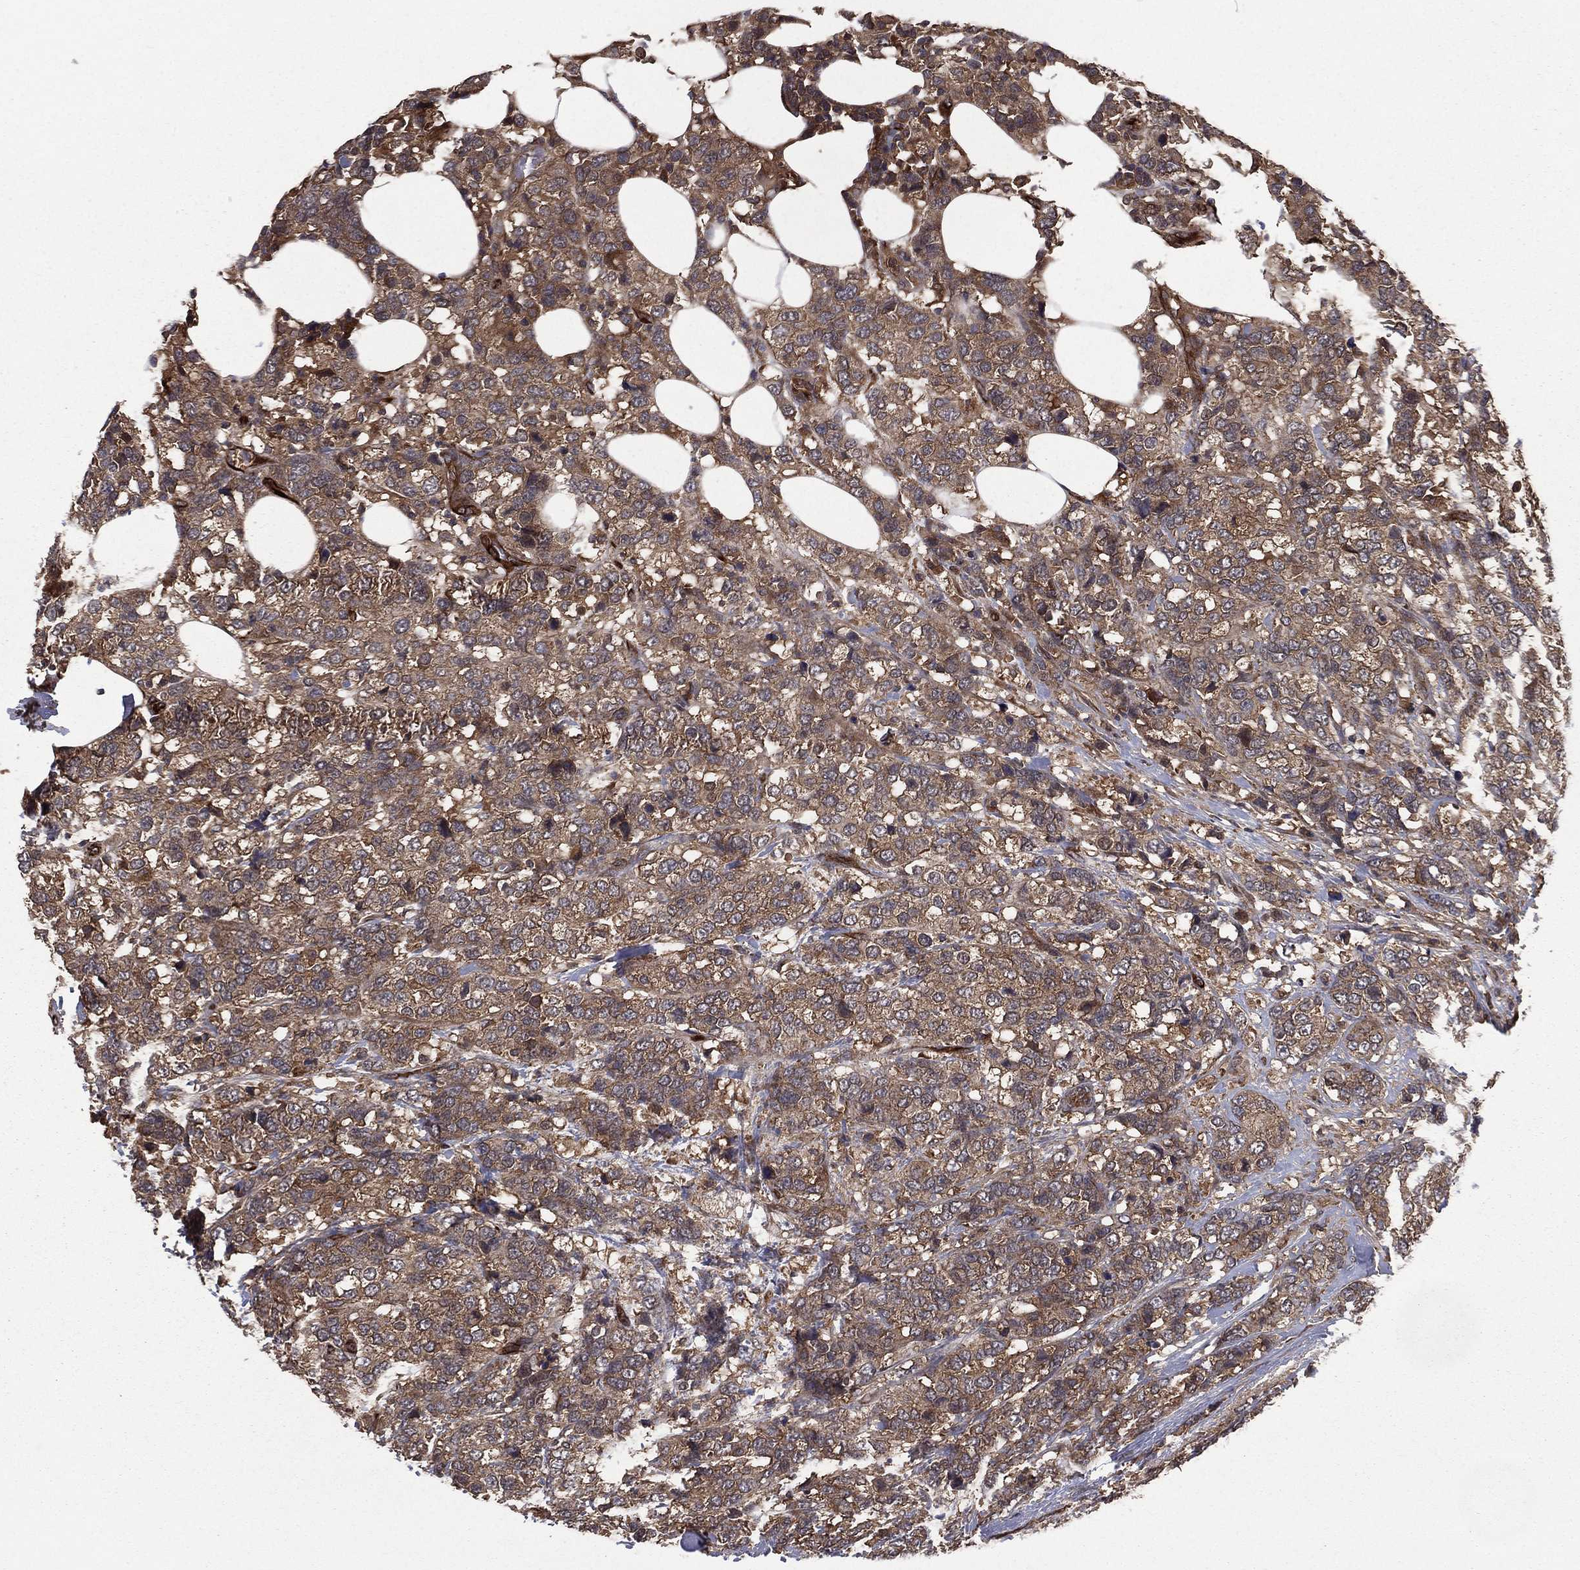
{"staining": {"intensity": "weak", "quantity": ">75%", "location": "cytoplasmic/membranous"}, "tissue": "breast cancer", "cell_type": "Tumor cells", "image_type": "cancer", "snomed": [{"axis": "morphology", "description": "Lobular carcinoma"}, {"axis": "topography", "description": "Breast"}], "caption": "Tumor cells show low levels of weak cytoplasmic/membranous staining in about >75% of cells in human breast cancer.", "gene": "CERT1", "patient": {"sex": "female", "age": 59}}